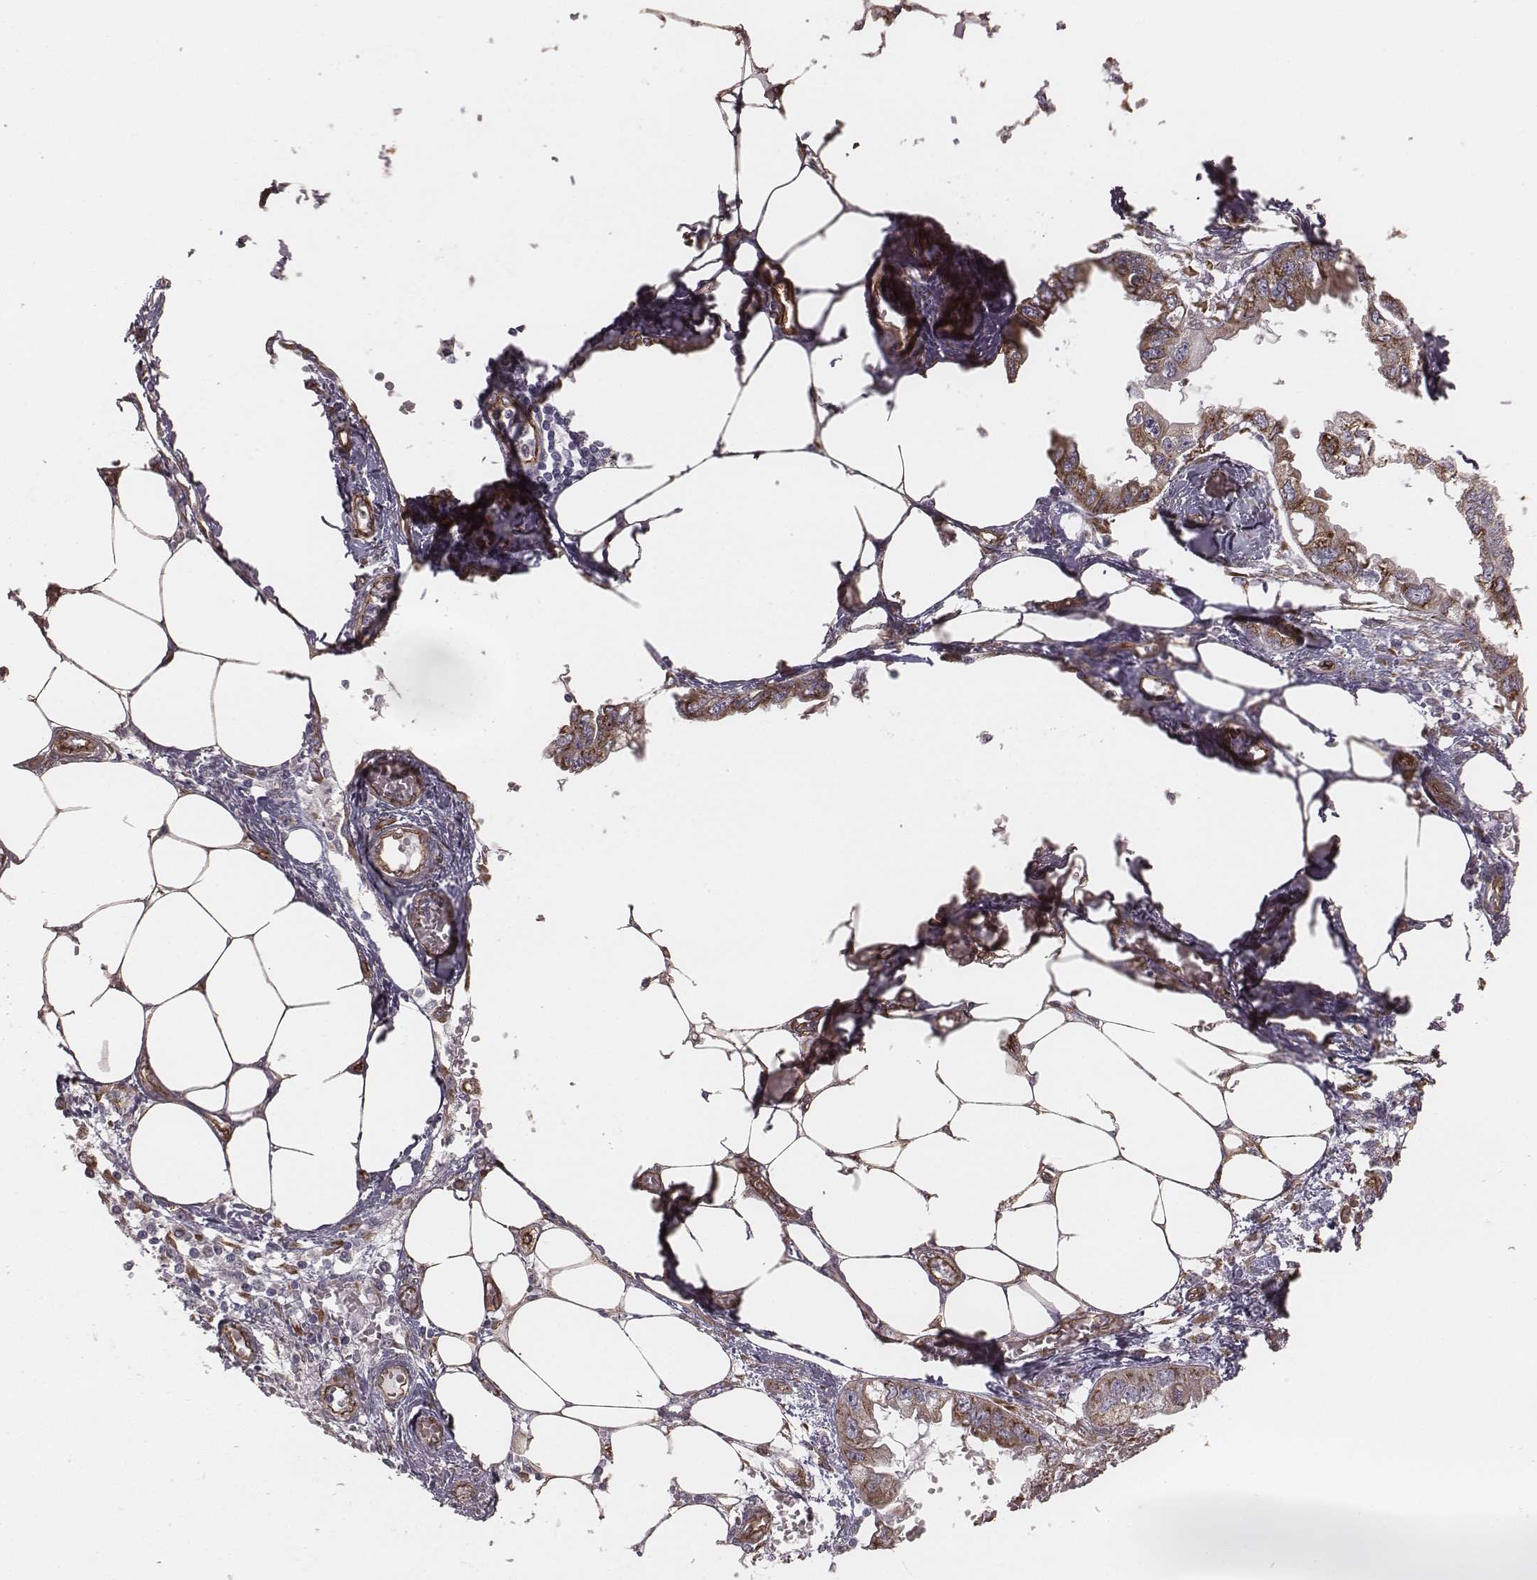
{"staining": {"intensity": "moderate", "quantity": ">75%", "location": "cytoplasmic/membranous"}, "tissue": "endometrial cancer", "cell_type": "Tumor cells", "image_type": "cancer", "snomed": [{"axis": "morphology", "description": "Adenocarcinoma, NOS"}, {"axis": "morphology", "description": "Adenocarcinoma, metastatic, NOS"}, {"axis": "topography", "description": "Adipose tissue"}, {"axis": "topography", "description": "Endometrium"}], "caption": "This micrograph displays immunohistochemistry (IHC) staining of endometrial cancer (metastatic adenocarcinoma), with medium moderate cytoplasmic/membranous expression in about >75% of tumor cells.", "gene": "PALMD", "patient": {"sex": "female", "age": 67}}